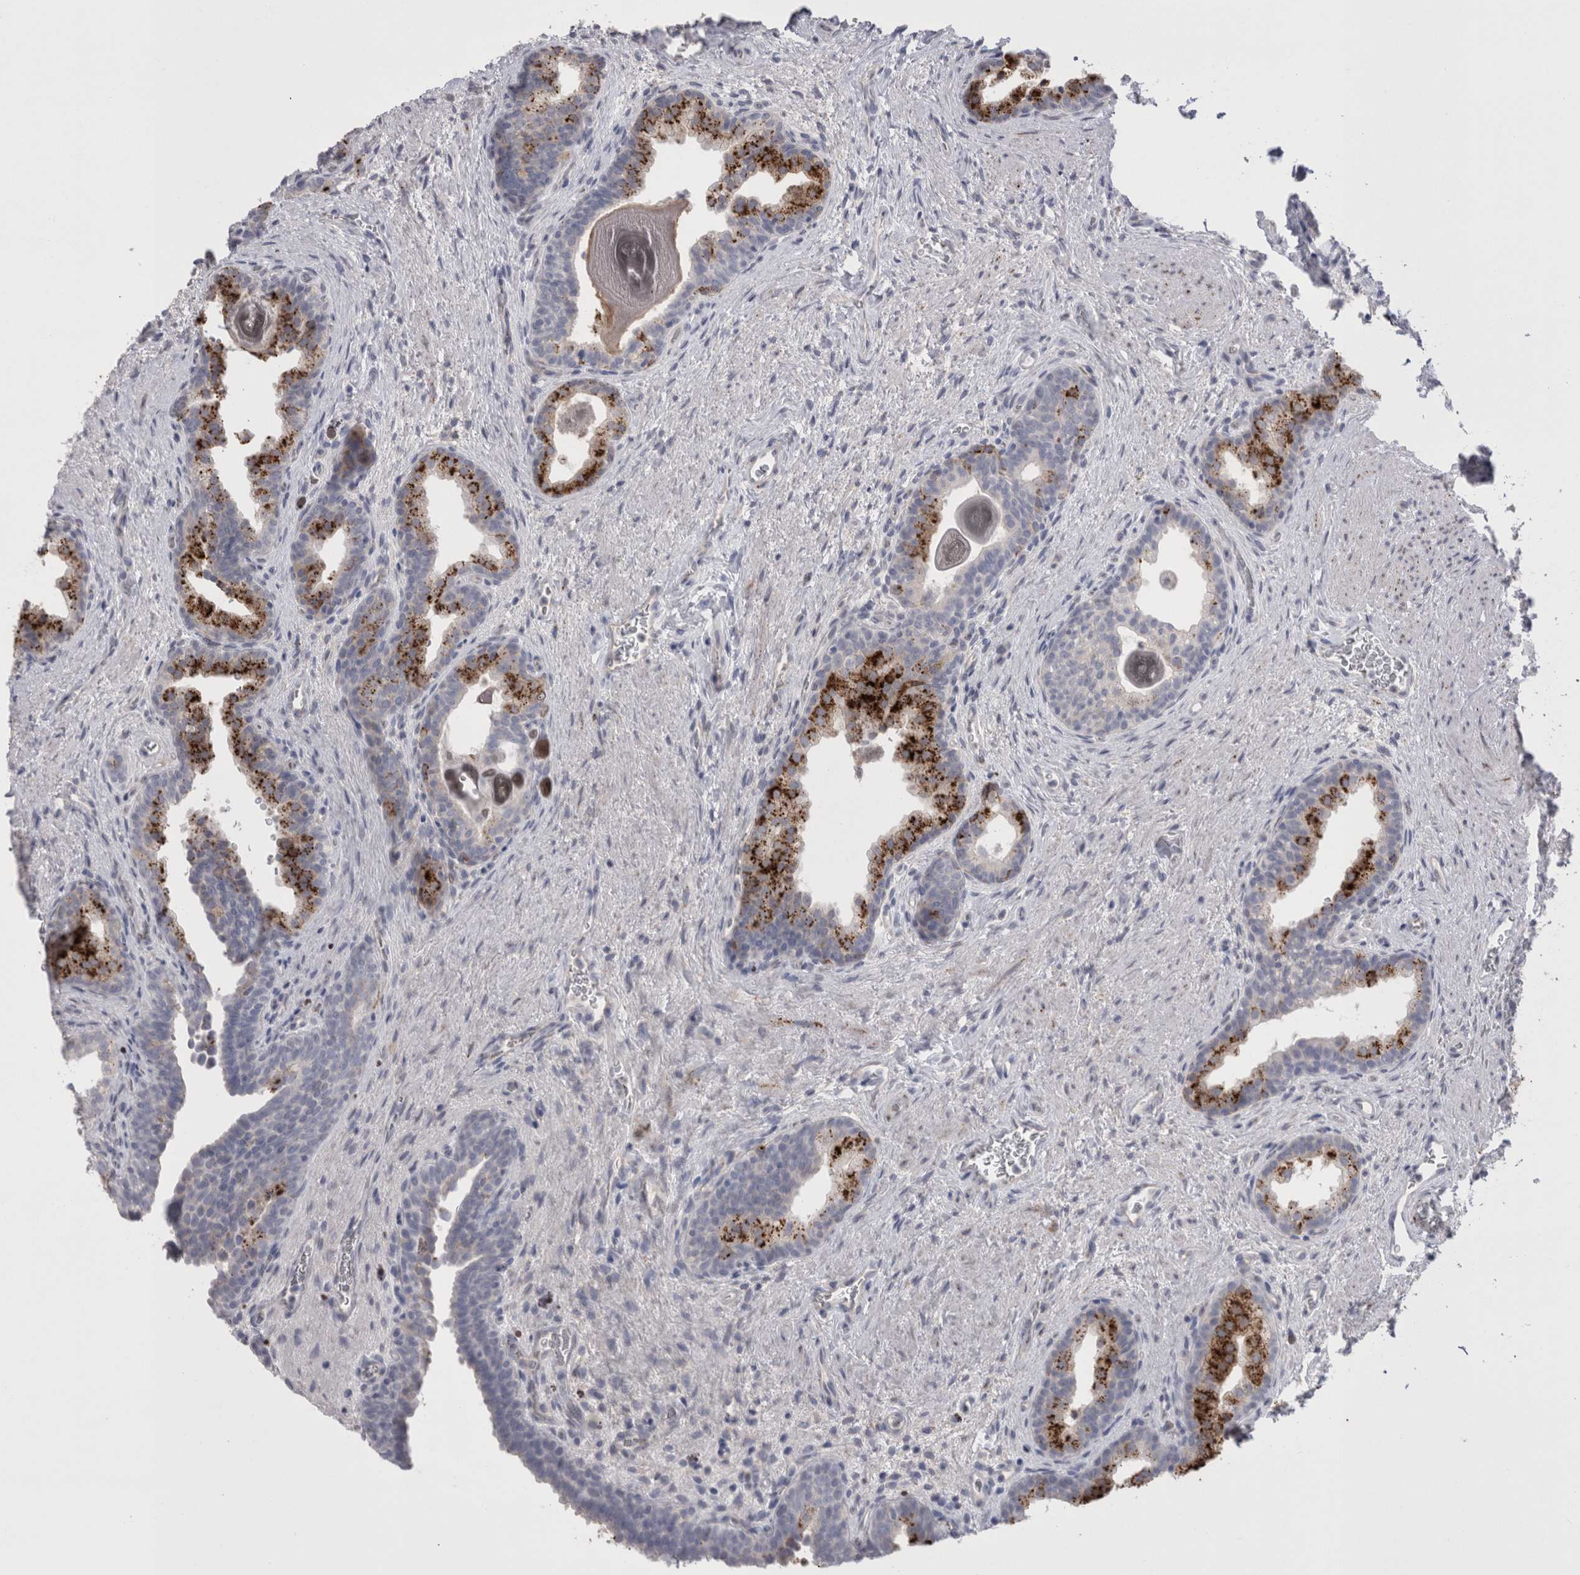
{"staining": {"intensity": "strong", "quantity": "25%-75%", "location": "cytoplasmic/membranous"}, "tissue": "prostate", "cell_type": "Glandular cells", "image_type": "normal", "snomed": [{"axis": "morphology", "description": "Normal tissue, NOS"}, {"axis": "topography", "description": "Prostate"}], "caption": "Normal prostate reveals strong cytoplasmic/membranous expression in approximately 25%-75% of glandular cells.", "gene": "EPDR1", "patient": {"sex": "male", "age": 48}}